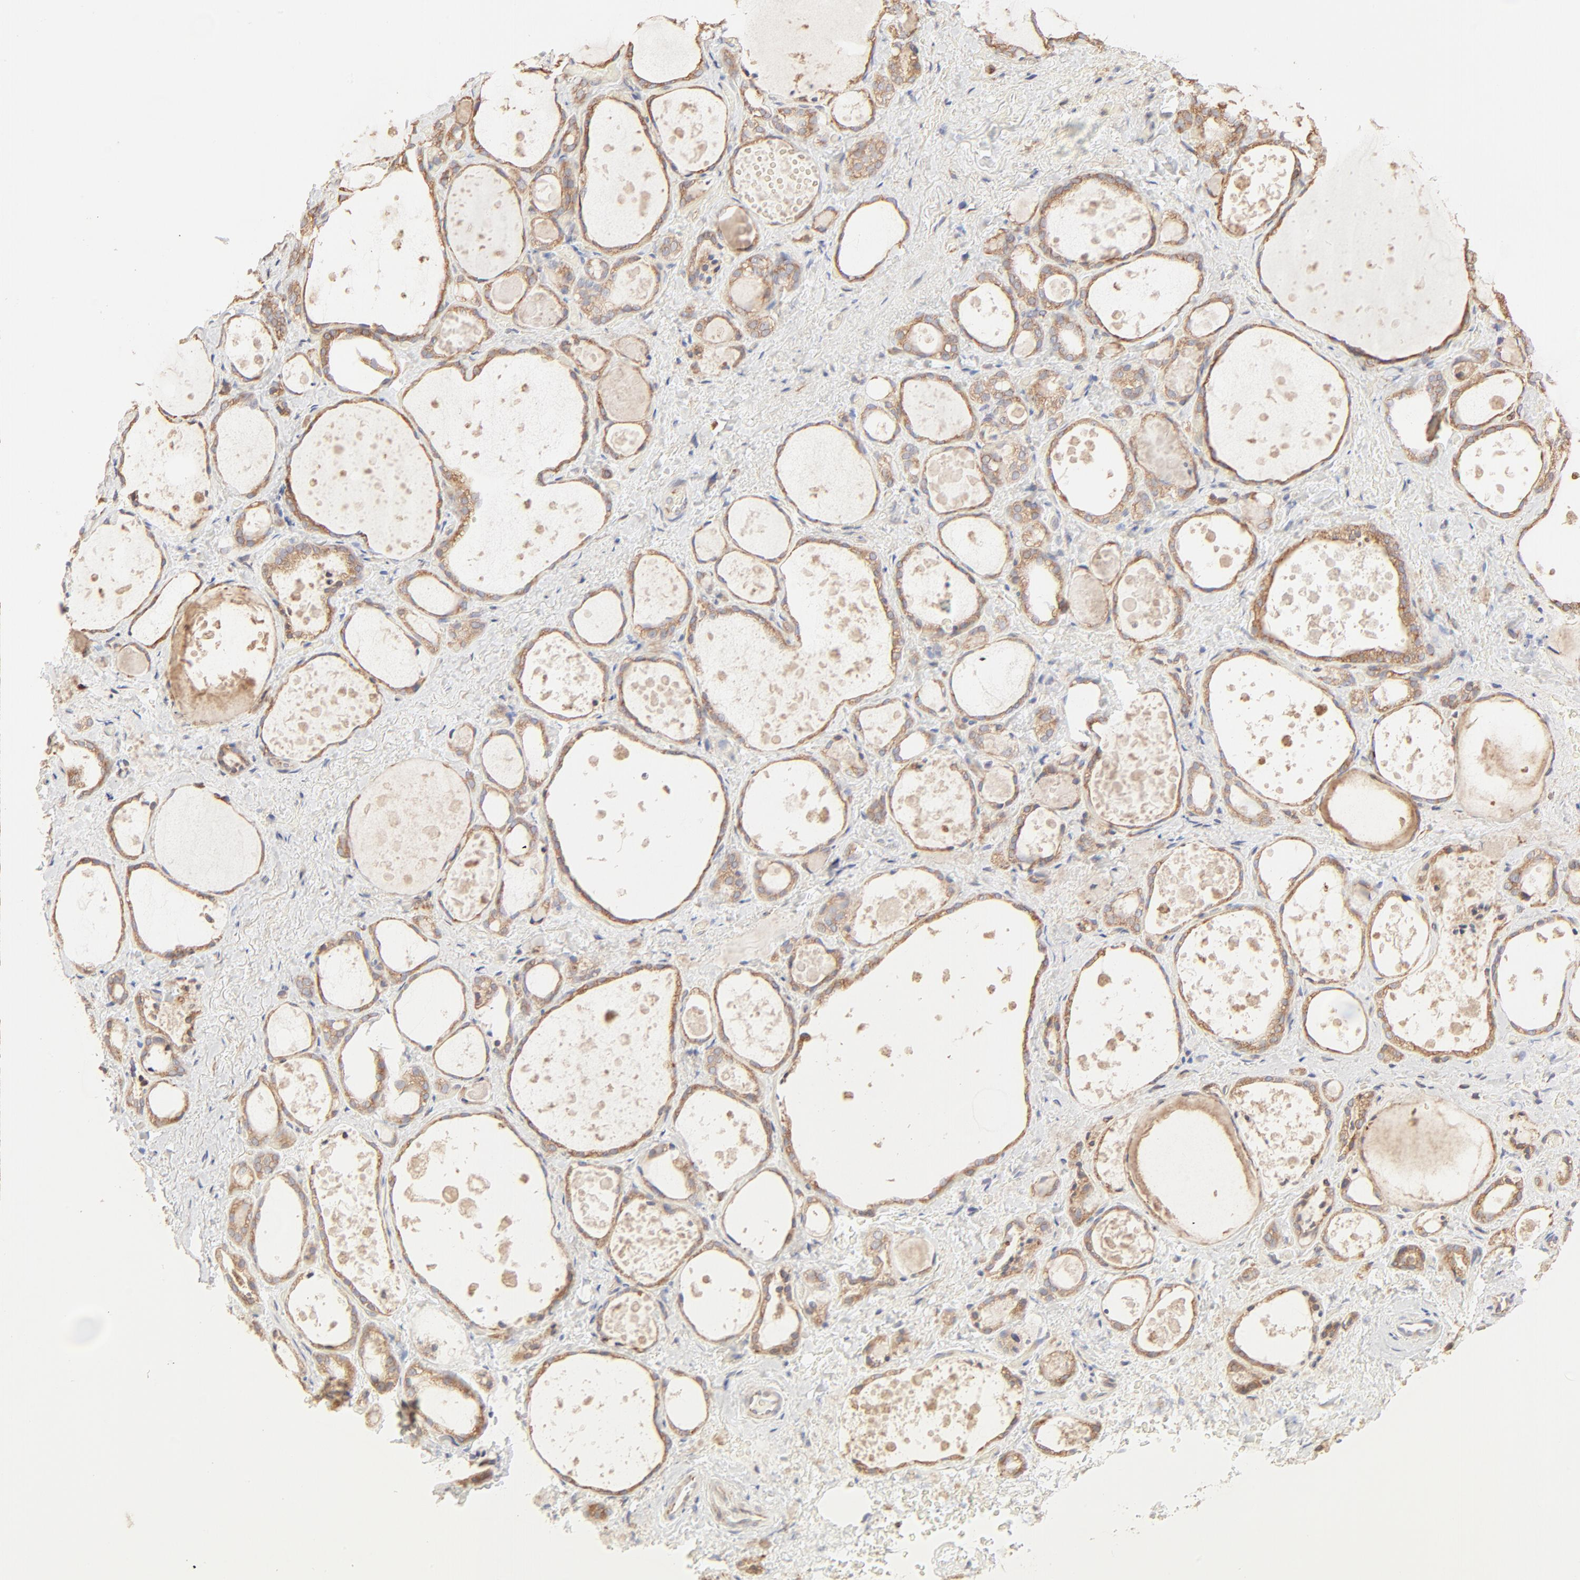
{"staining": {"intensity": "moderate", "quantity": ">75%", "location": "cytoplasmic/membranous"}, "tissue": "thyroid gland", "cell_type": "Glandular cells", "image_type": "normal", "snomed": [{"axis": "morphology", "description": "Normal tissue, NOS"}, {"axis": "topography", "description": "Thyroid gland"}], "caption": "This is a micrograph of immunohistochemistry (IHC) staining of unremarkable thyroid gland, which shows moderate expression in the cytoplasmic/membranous of glandular cells.", "gene": "RPS20", "patient": {"sex": "female", "age": 75}}